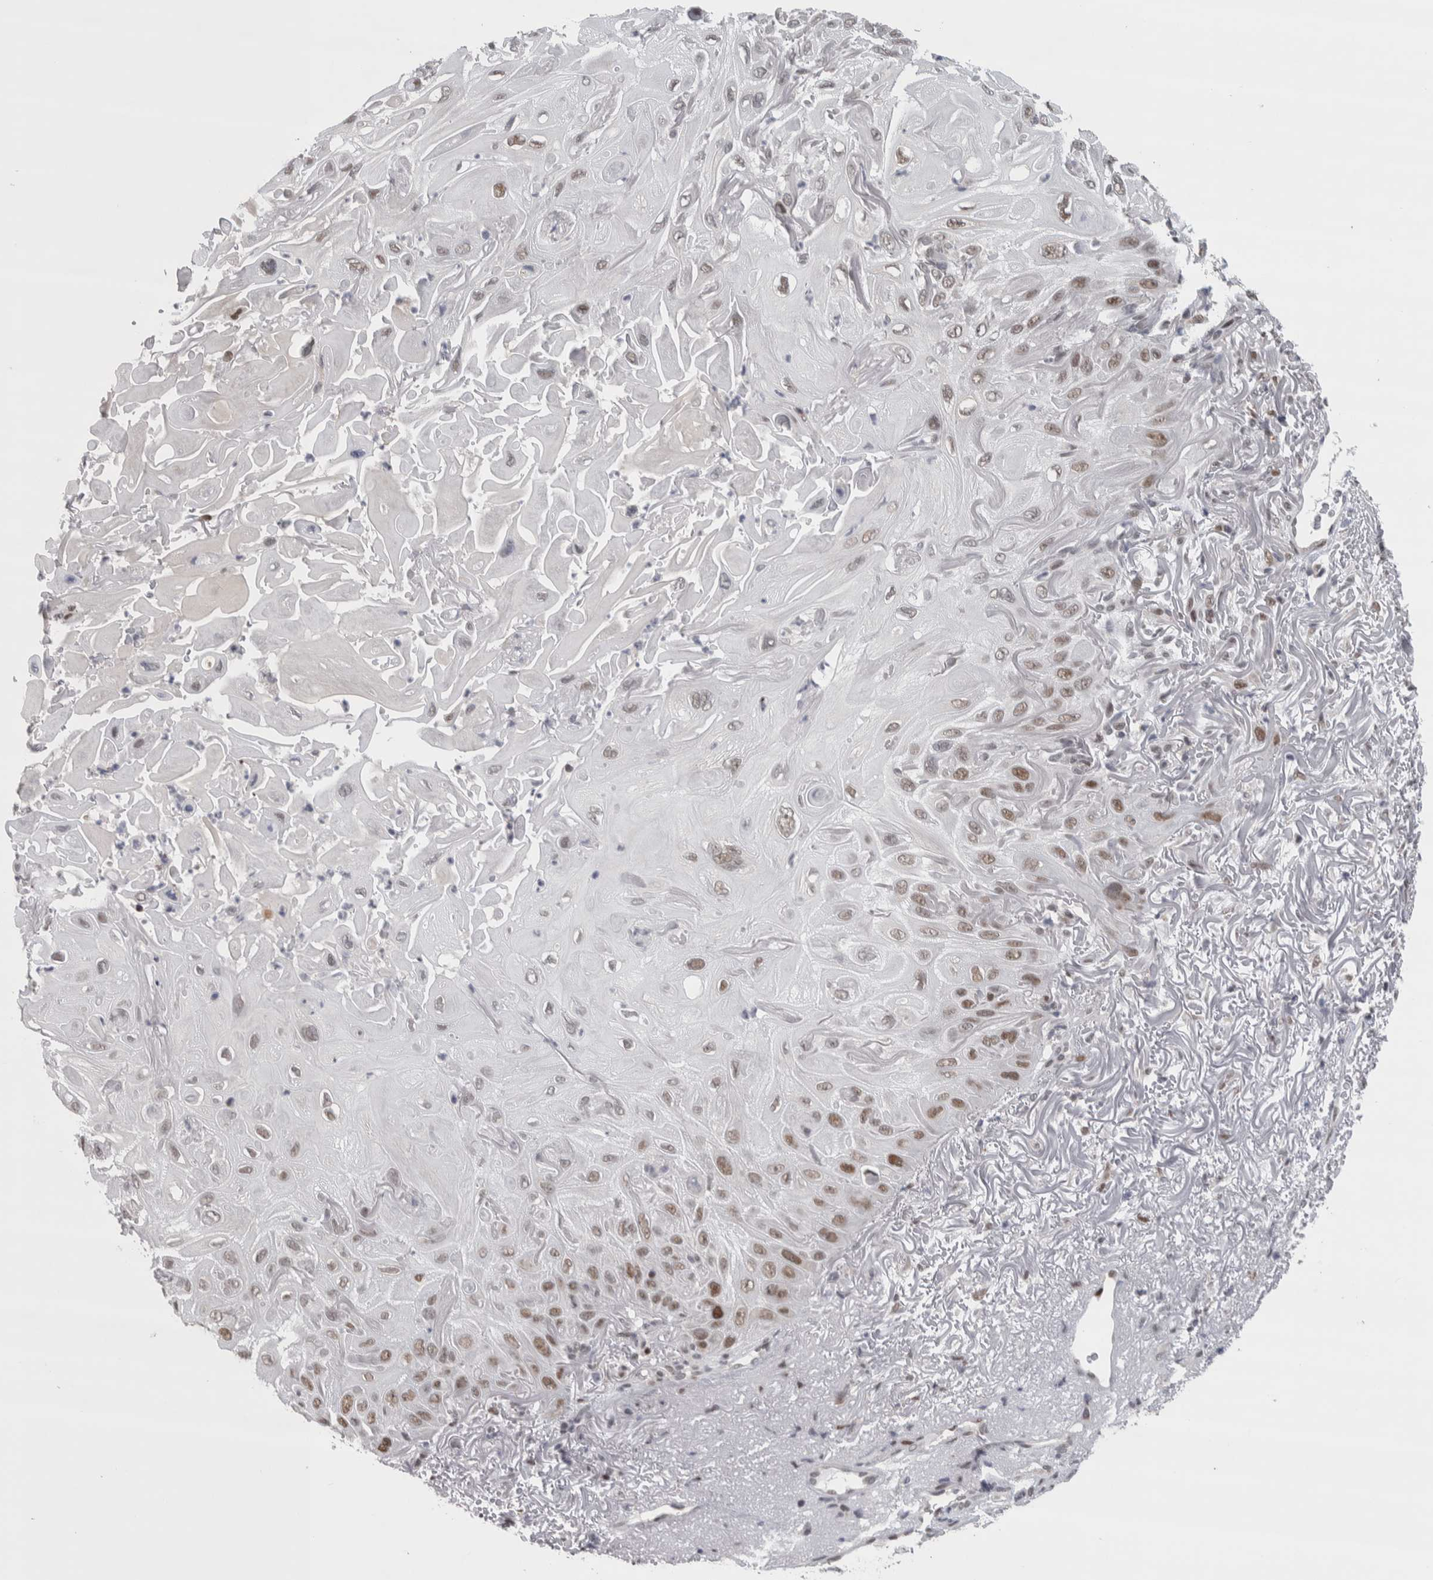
{"staining": {"intensity": "moderate", "quantity": "<25%", "location": "nuclear"}, "tissue": "skin cancer", "cell_type": "Tumor cells", "image_type": "cancer", "snomed": [{"axis": "morphology", "description": "Squamous cell carcinoma, NOS"}, {"axis": "topography", "description": "Skin"}], "caption": "Brown immunohistochemical staining in human skin squamous cell carcinoma exhibits moderate nuclear expression in about <25% of tumor cells. Nuclei are stained in blue.", "gene": "HEXIM2", "patient": {"sex": "female", "age": 77}}